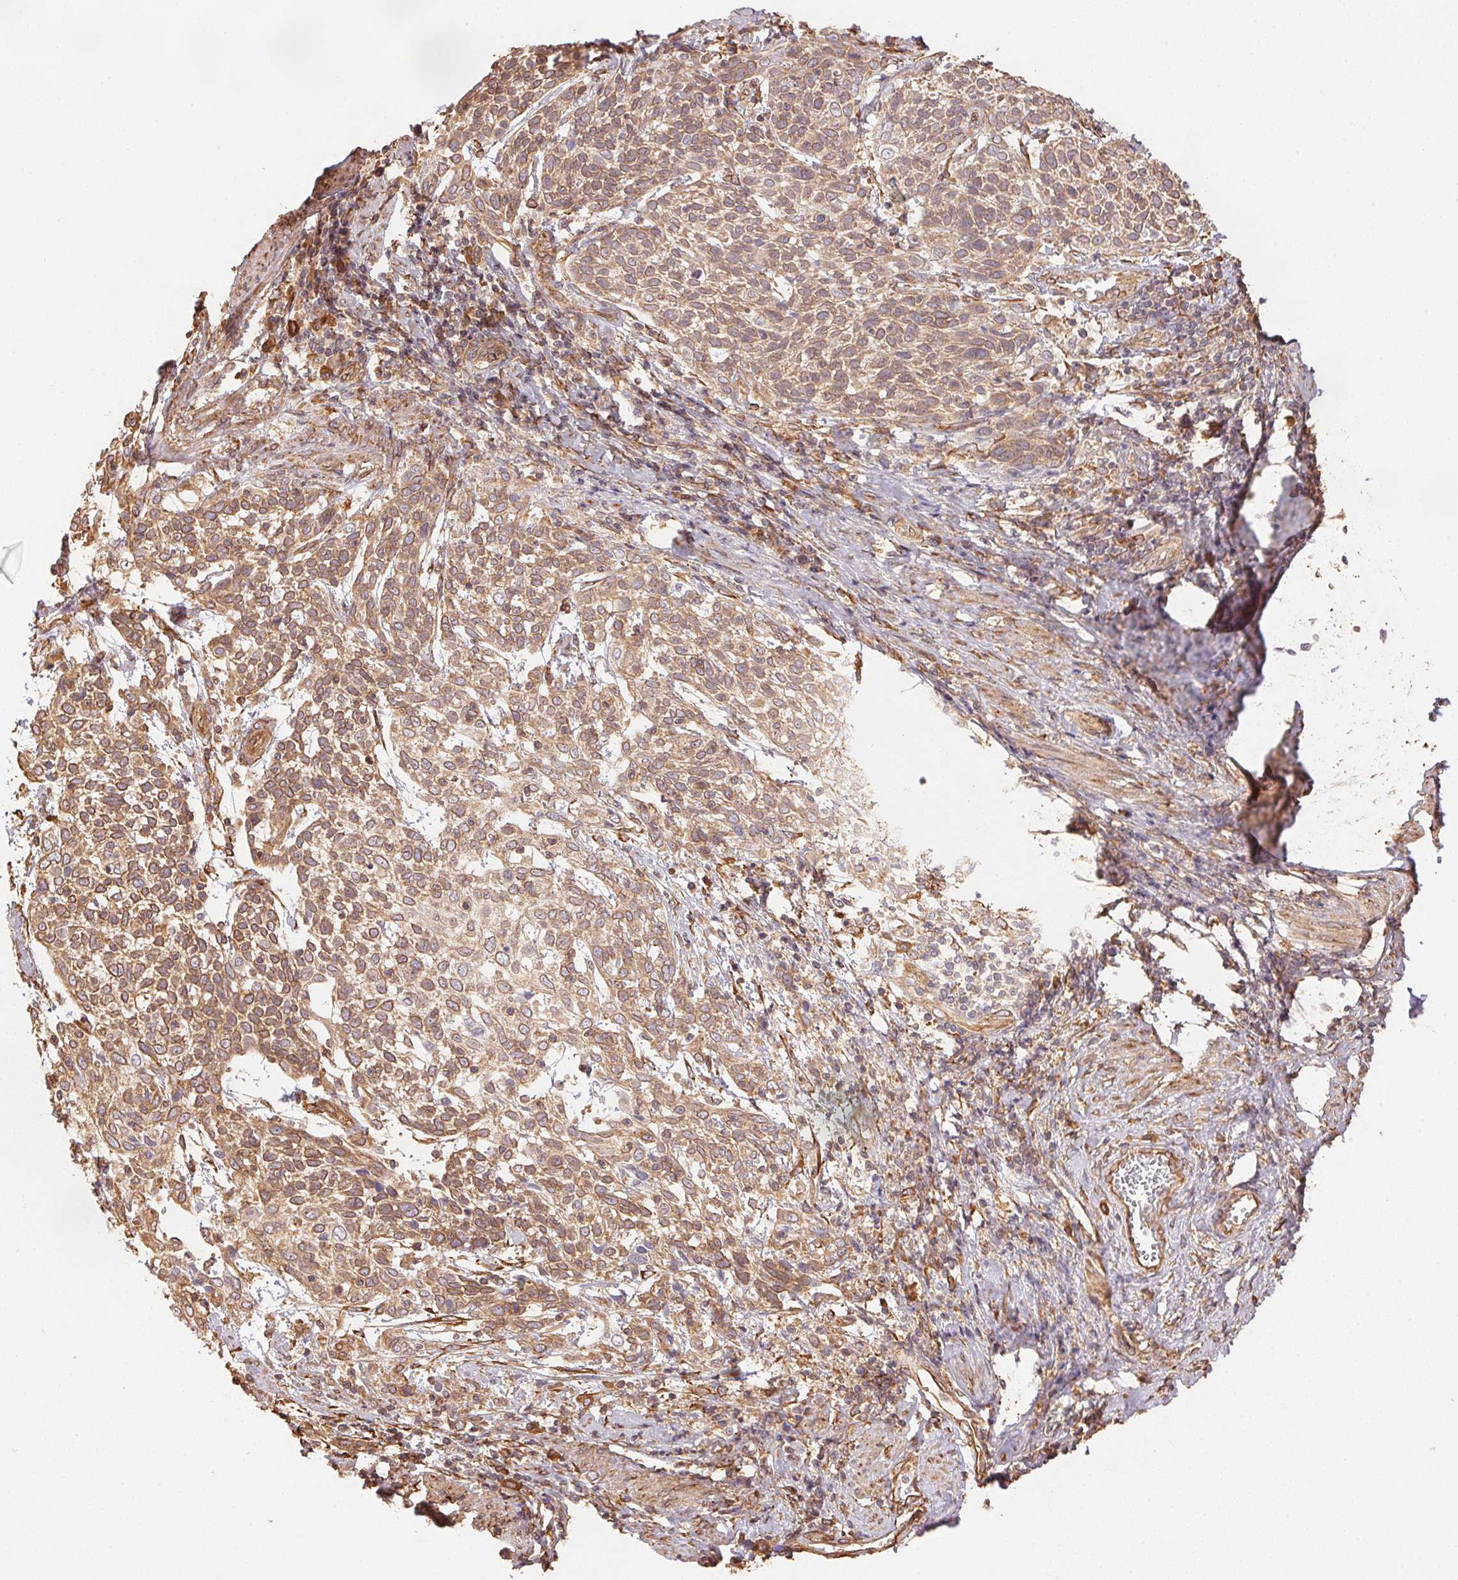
{"staining": {"intensity": "moderate", "quantity": ">75%", "location": "cytoplasmic/membranous"}, "tissue": "cervical cancer", "cell_type": "Tumor cells", "image_type": "cancer", "snomed": [{"axis": "morphology", "description": "Squamous cell carcinoma, NOS"}, {"axis": "topography", "description": "Cervix"}], "caption": "A brown stain labels moderate cytoplasmic/membranous staining of a protein in human cervical squamous cell carcinoma tumor cells. The protein is stained brown, and the nuclei are stained in blue (DAB (3,3'-diaminobenzidine) IHC with brightfield microscopy, high magnification).", "gene": "C6orf163", "patient": {"sex": "female", "age": 61}}